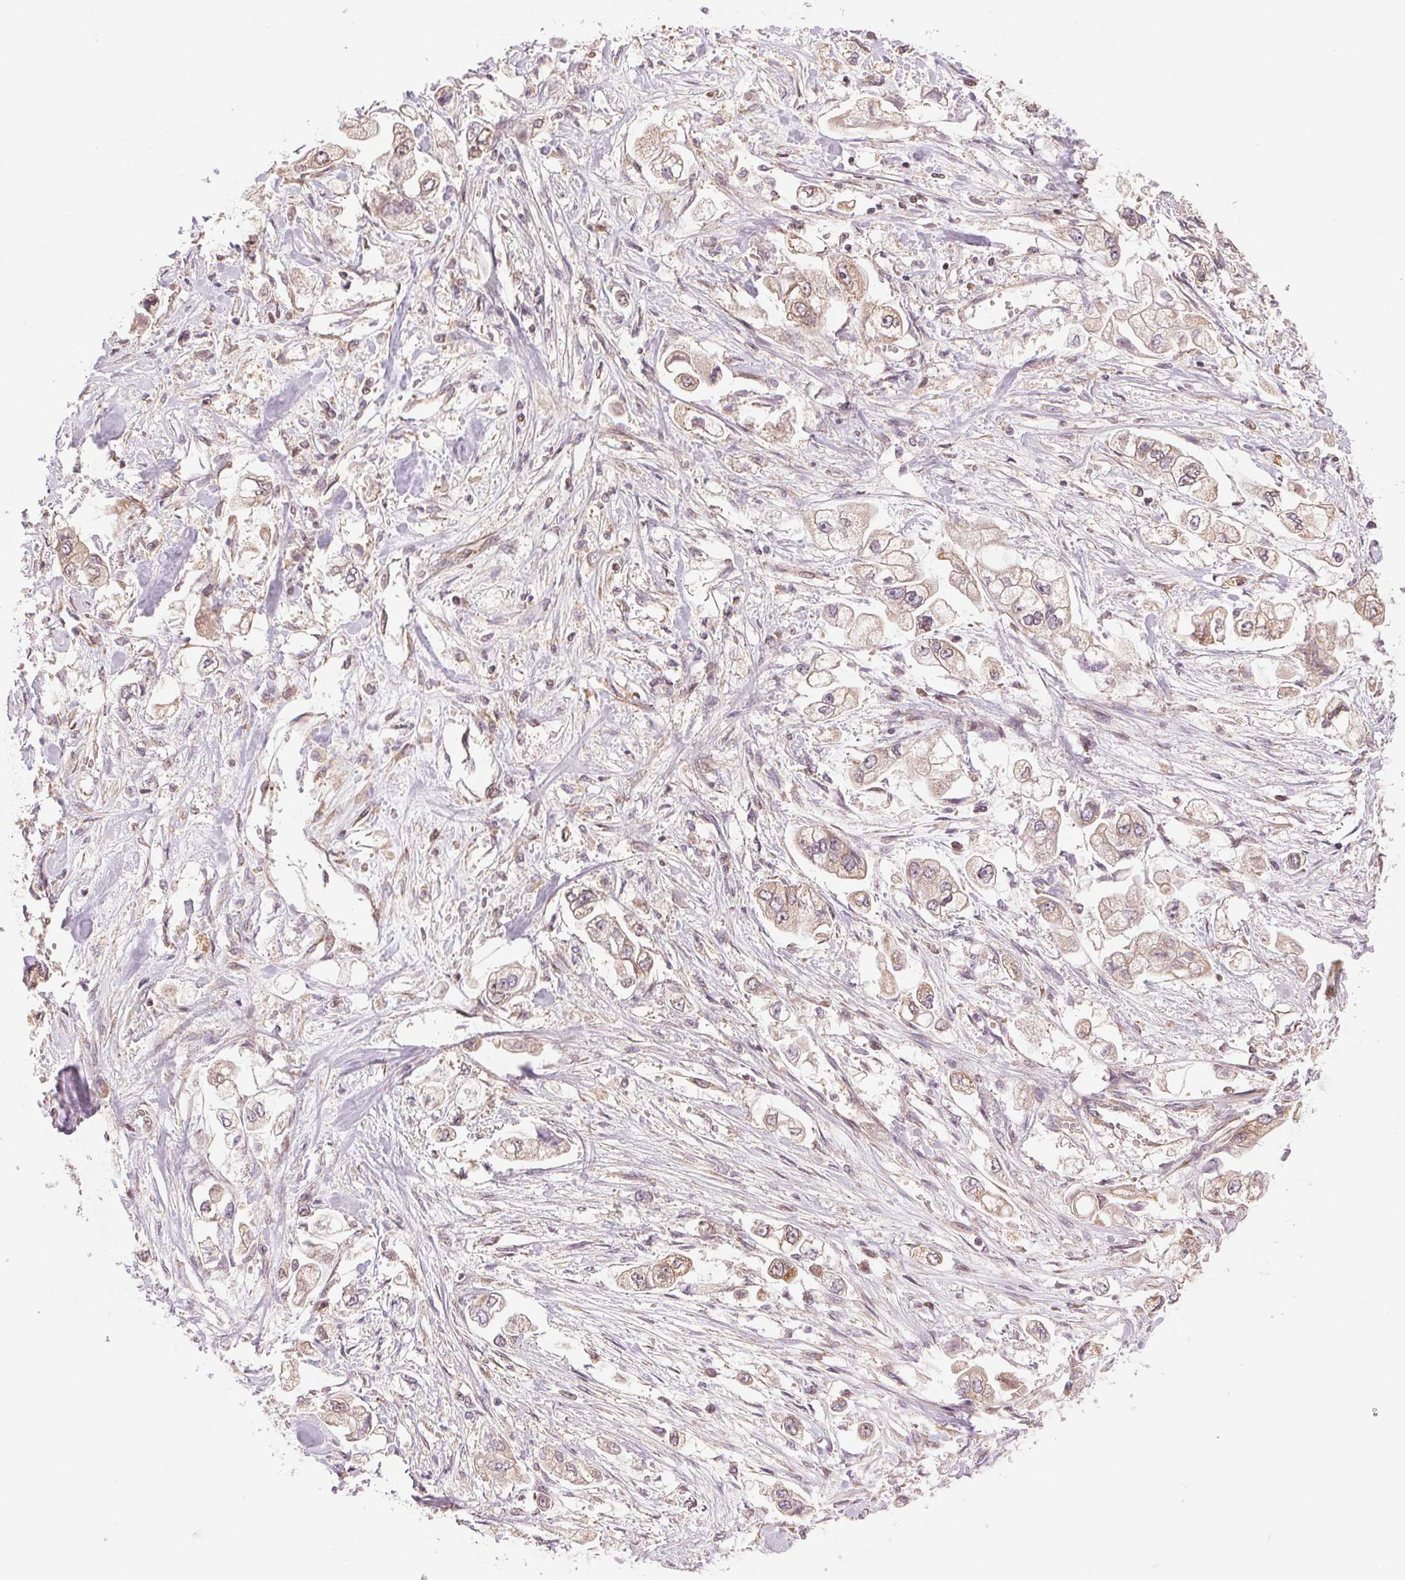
{"staining": {"intensity": "weak", "quantity": ">75%", "location": "cytoplasmic/membranous"}, "tissue": "stomach cancer", "cell_type": "Tumor cells", "image_type": "cancer", "snomed": [{"axis": "morphology", "description": "Adenocarcinoma, NOS"}, {"axis": "topography", "description": "Stomach"}], "caption": "Tumor cells display low levels of weak cytoplasmic/membranous expression in about >75% of cells in stomach cancer.", "gene": "BTF3L4", "patient": {"sex": "male", "age": 62}}